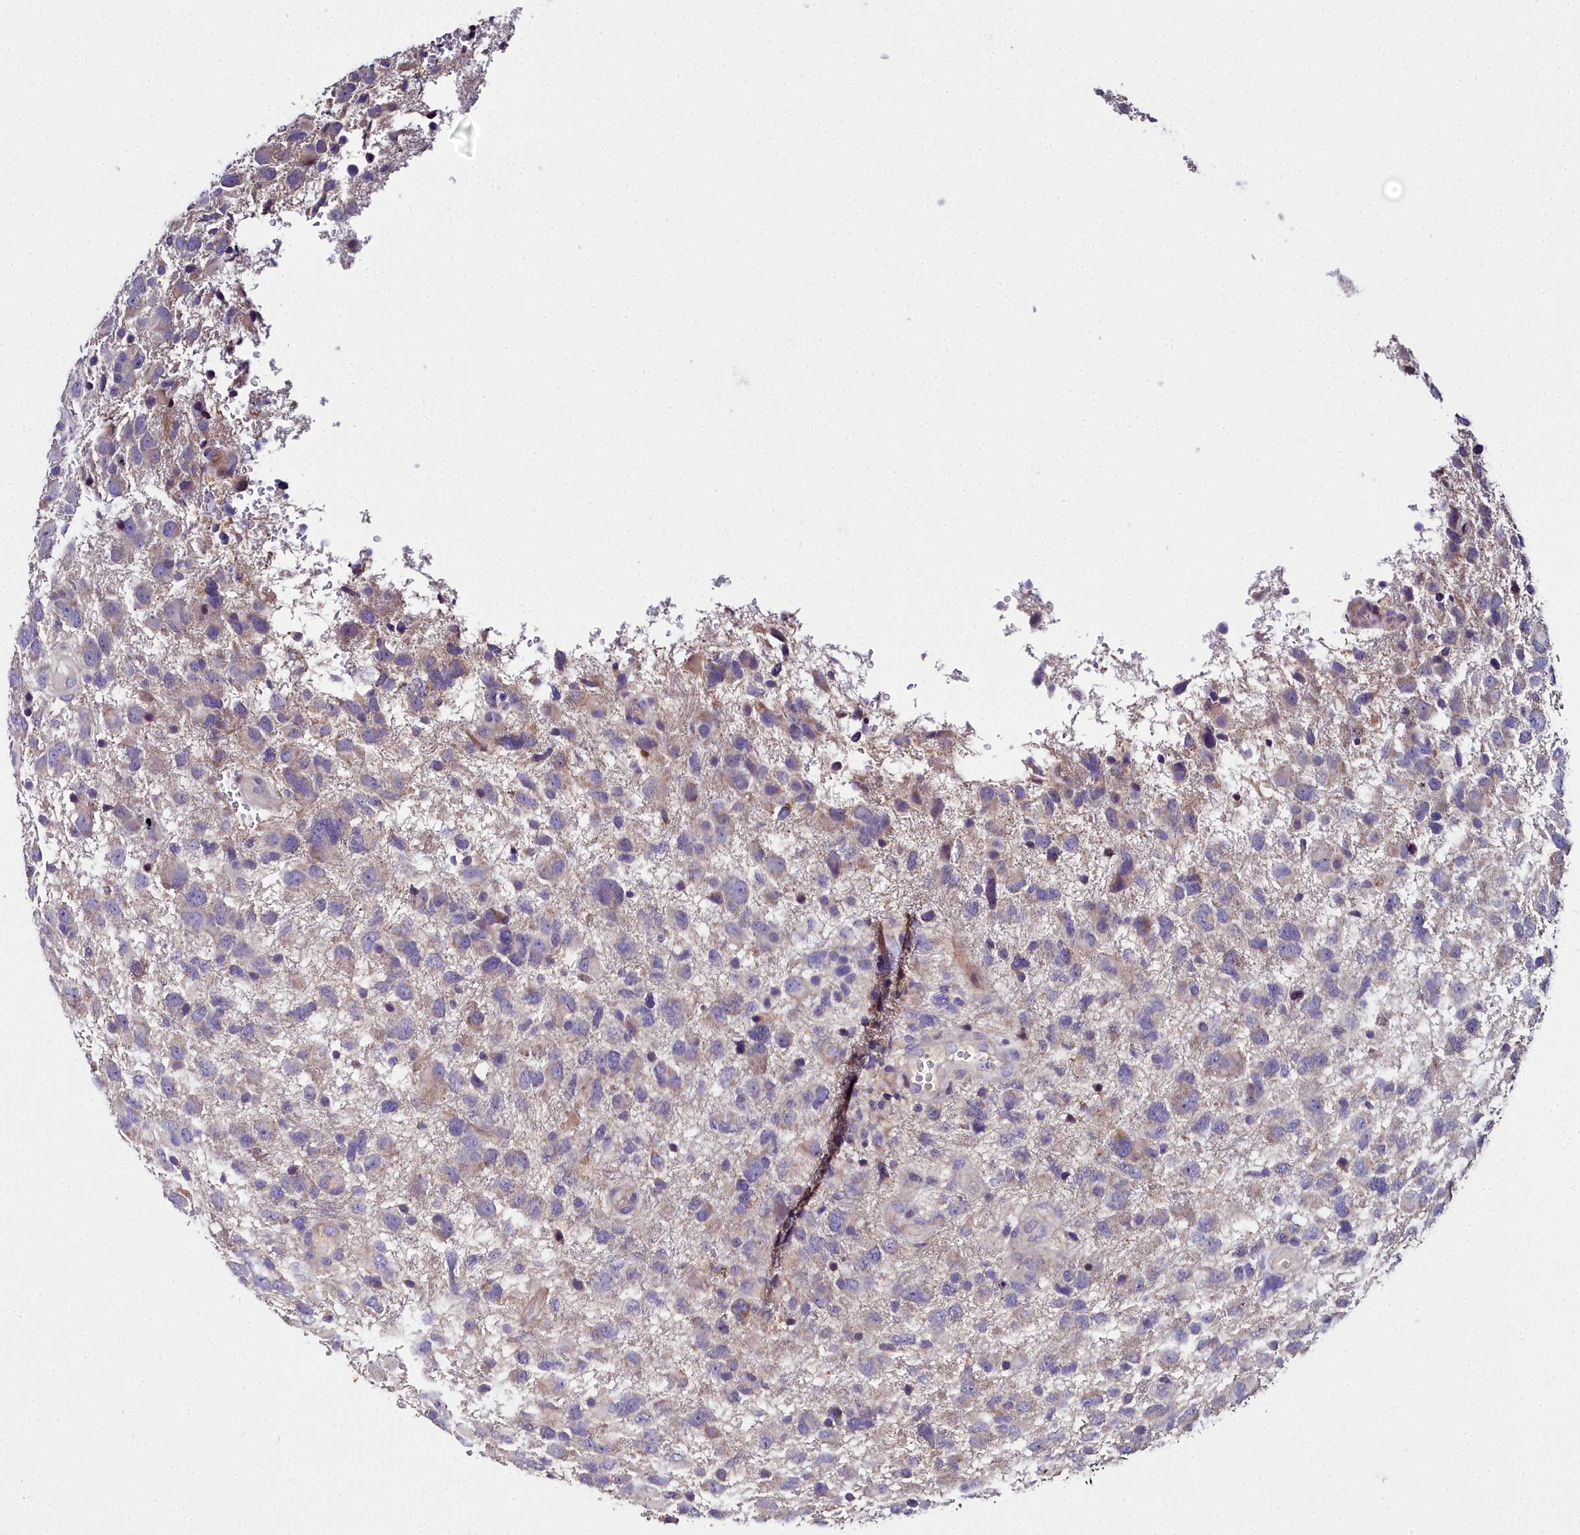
{"staining": {"intensity": "weak", "quantity": "<25%", "location": "cytoplasmic/membranous"}, "tissue": "glioma", "cell_type": "Tumor cells", "image_type": "cancer", "snomed": [{"axis": "morphology", "description": "Glioma, malignant, High grade"}, {"axis": "topography", "description": "Brain"}], "caption": "DAB (3,3'-diaminobenzidine) immunohistochemical staining of high-grade glioma (malignant) reveals no significant expression in tumor cells. The staining is performed using DAB (3,3'-diaminobenzidine) brown chromogen with nuclei counter-stained in using hematoxylin.", "gene": "NT5M", "patient": {"sex": "male", "age": 61}}